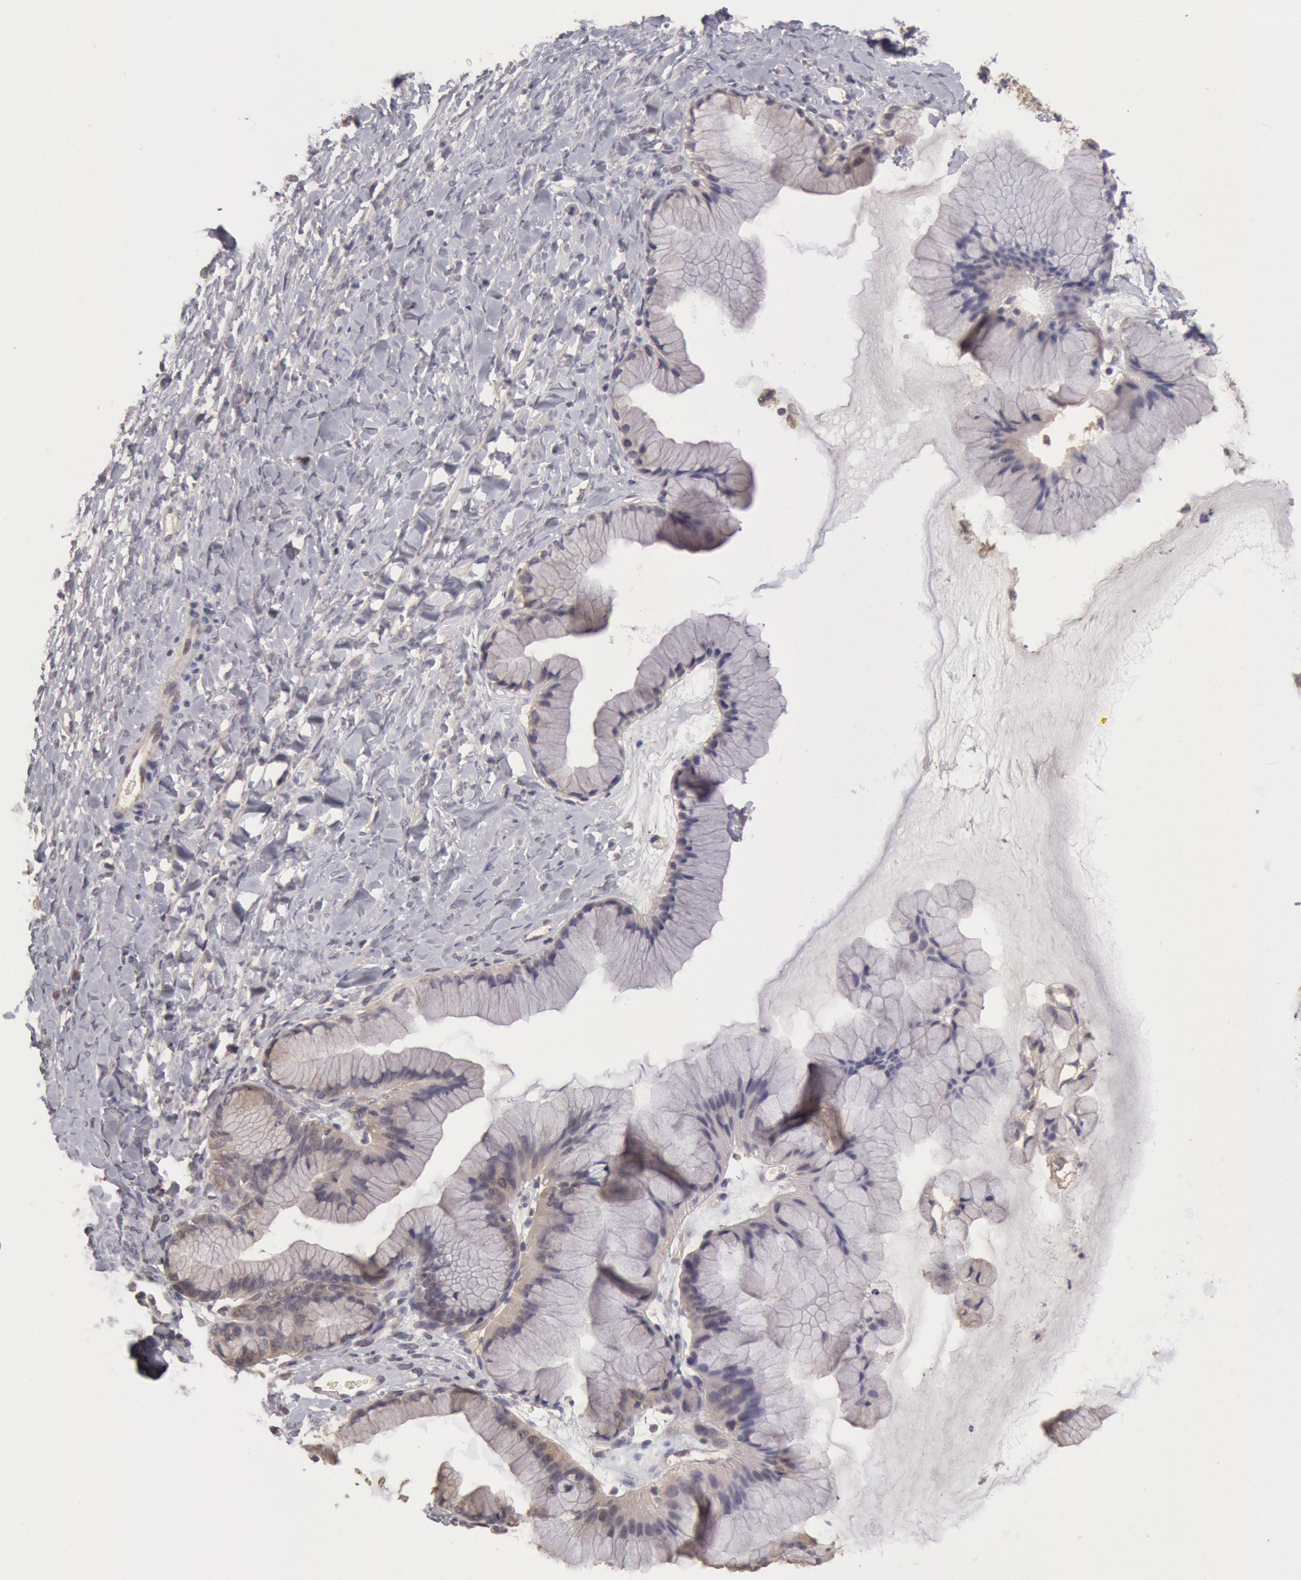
{"staining": {"intensity": "weak", "quantity": ">75%", "location": "cytoplasmic/membranous"}, "tissue": "ovarian cancer", "cell_type": "Tumor cells", "image_type": "cancer", "snomed": [{"axis": "morphology", "description": "Cystadenocarcinoma, mucinous, NOS"}, {"axis": "topography", "description": "Ovary"}], "caption": "DAB (3,3'-diaminobenzidine) immunohistochemical staining of ovarian cancer demonstrates weak cytoplasmic/membranous protein staining in about >75% of tumor cells. (IHC, brightfield microscopy, high magnification).", "gene": "ZFP36L1", "patient": {"sex": "female", "age": 41}}